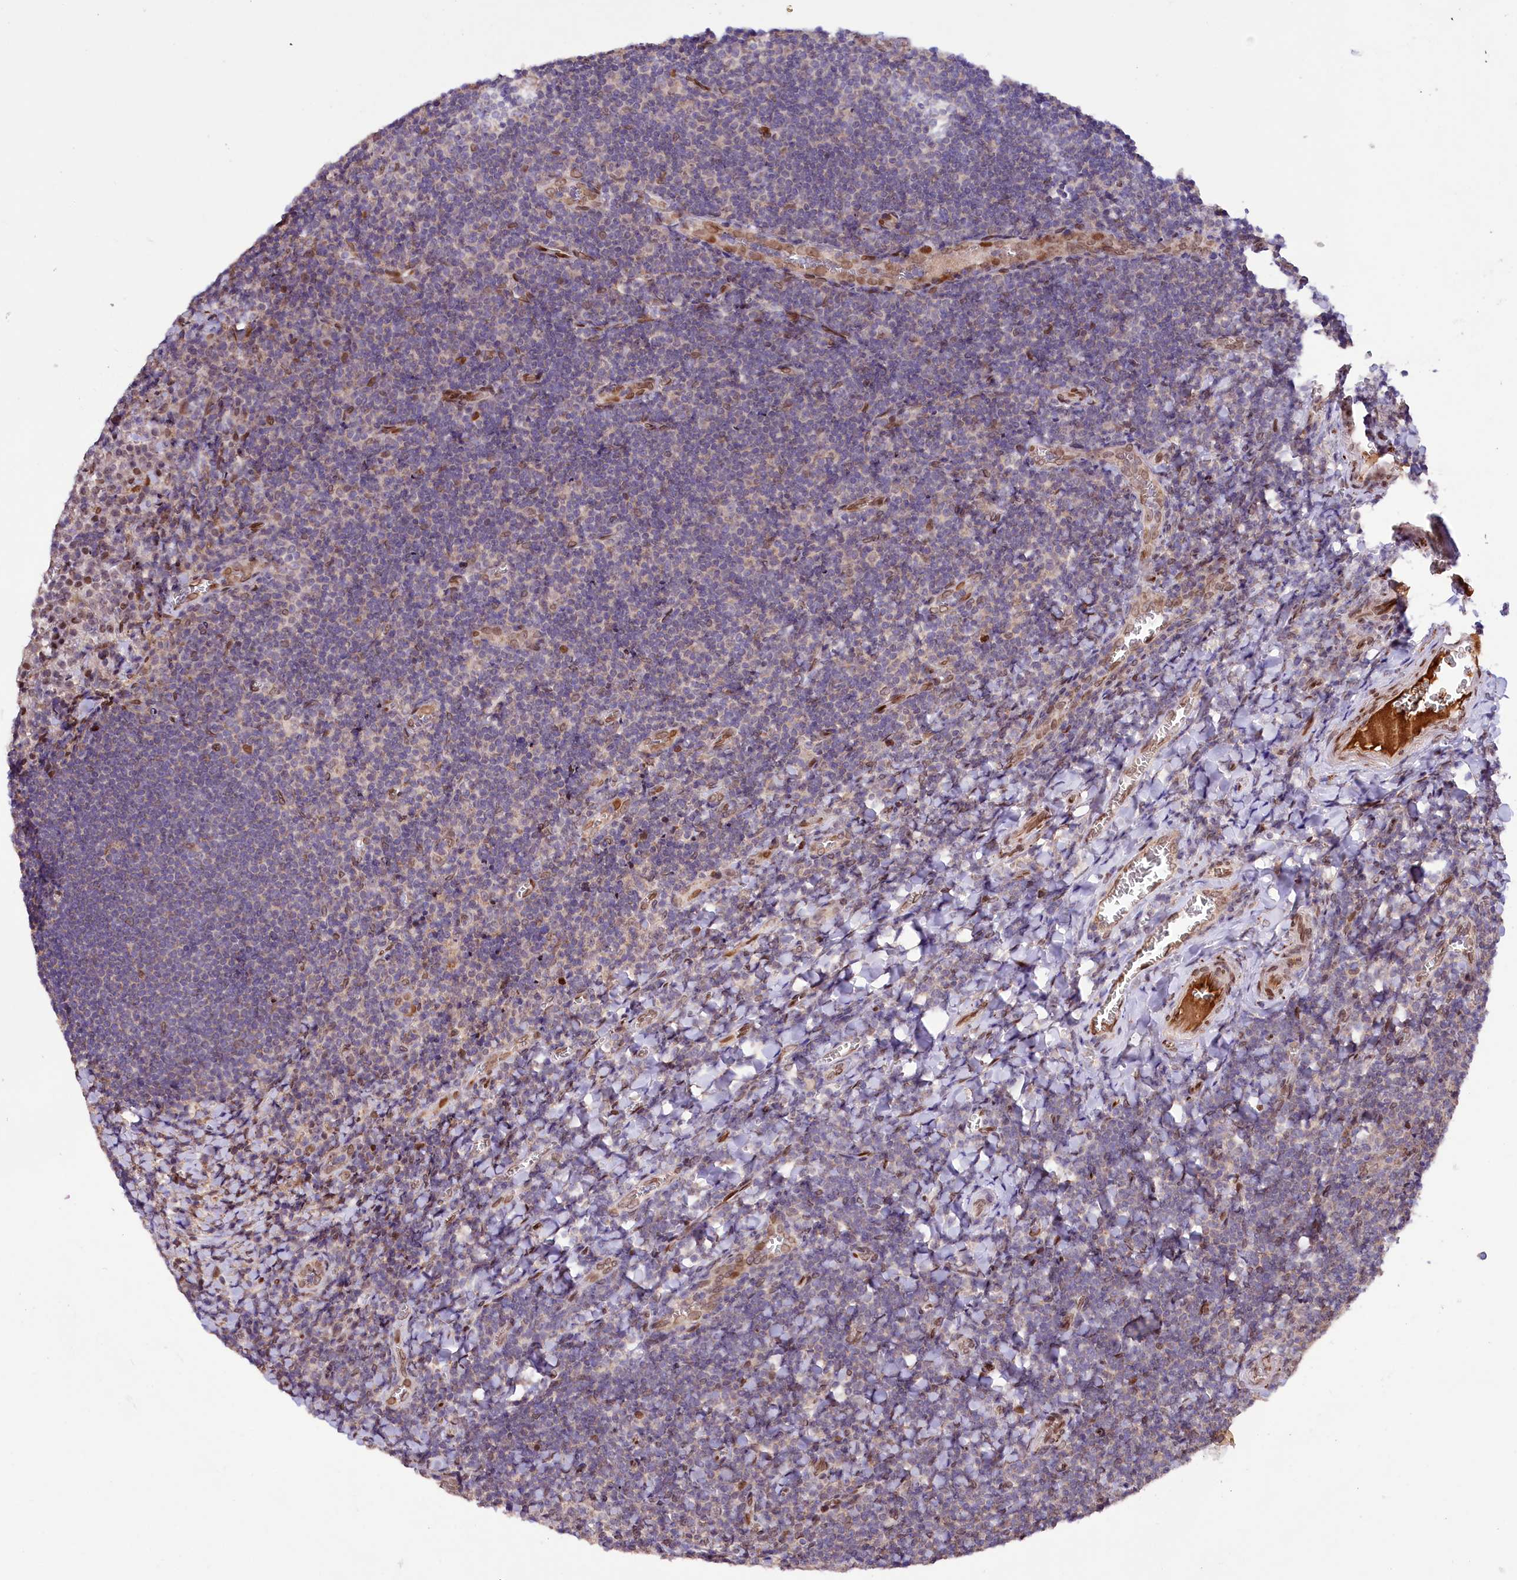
{"staining": {"intensity": "weak", "quantity": "<25%", "location": "nuclear"}, "tissue": "tonsil", "cell_type": "Germinal center cells", "image_type": "normal", "snomed": [{"axis": "morphology", "description": "Normal tissue, NOS"}, {"axis": "topography", "description": "Tonsil"}], "caption": "DAB immunohistochemical staining of benign human tonsil displays no significant staining in germinal center cells. (Brightfield microscopy of DAB IHC at high magnification).", "gene": "ZNF226", "patient": {"sex": "male", "age": 27}}